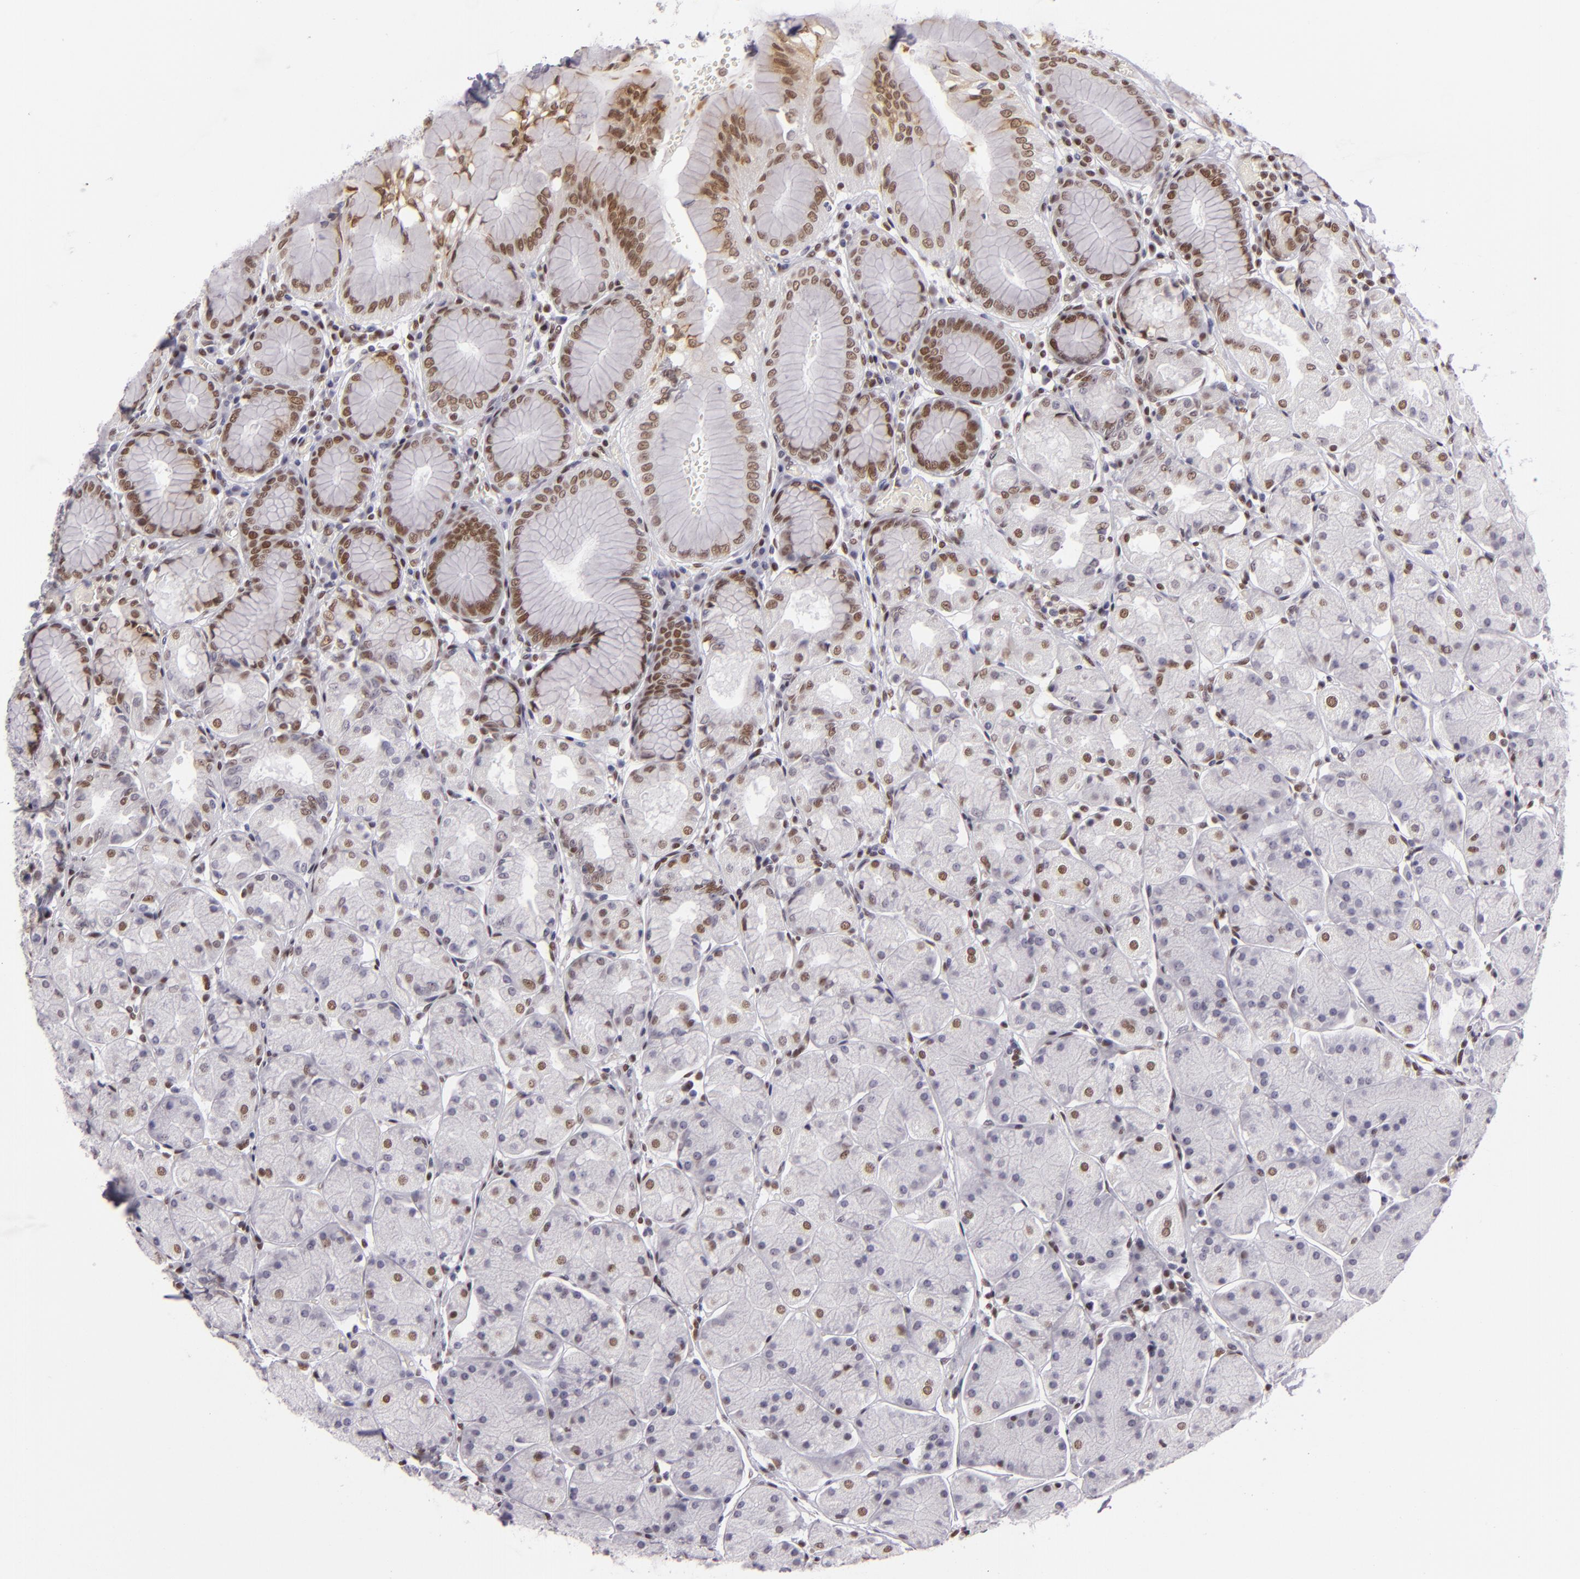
{"staining": {"intensity": "moderate", "quantity": "25%-75%", "location": "nuclear"}, "tissue": "stomach", "cell_type": "Glandular cells", "image_type": "normal", "snomed": [{"axis": "morphology", "description": "Normal tissue, NOS"}, {"axis": "topography", "description": "Stomach, upper"}, {"axis": "topography", "description": "Stomach"}], "caption": "Immunohistochemical staining of normal stomach shows moderate nuclear protein staining in about 25%-75% of glandular cells. The staining was performed using DAB to visualize the protein expression in brown, while the nuclei were stained in blue with hematoxylin (Magnification: 20x).", "gene": "BRD8", "patient": {"sex": "male", "age": 76}}